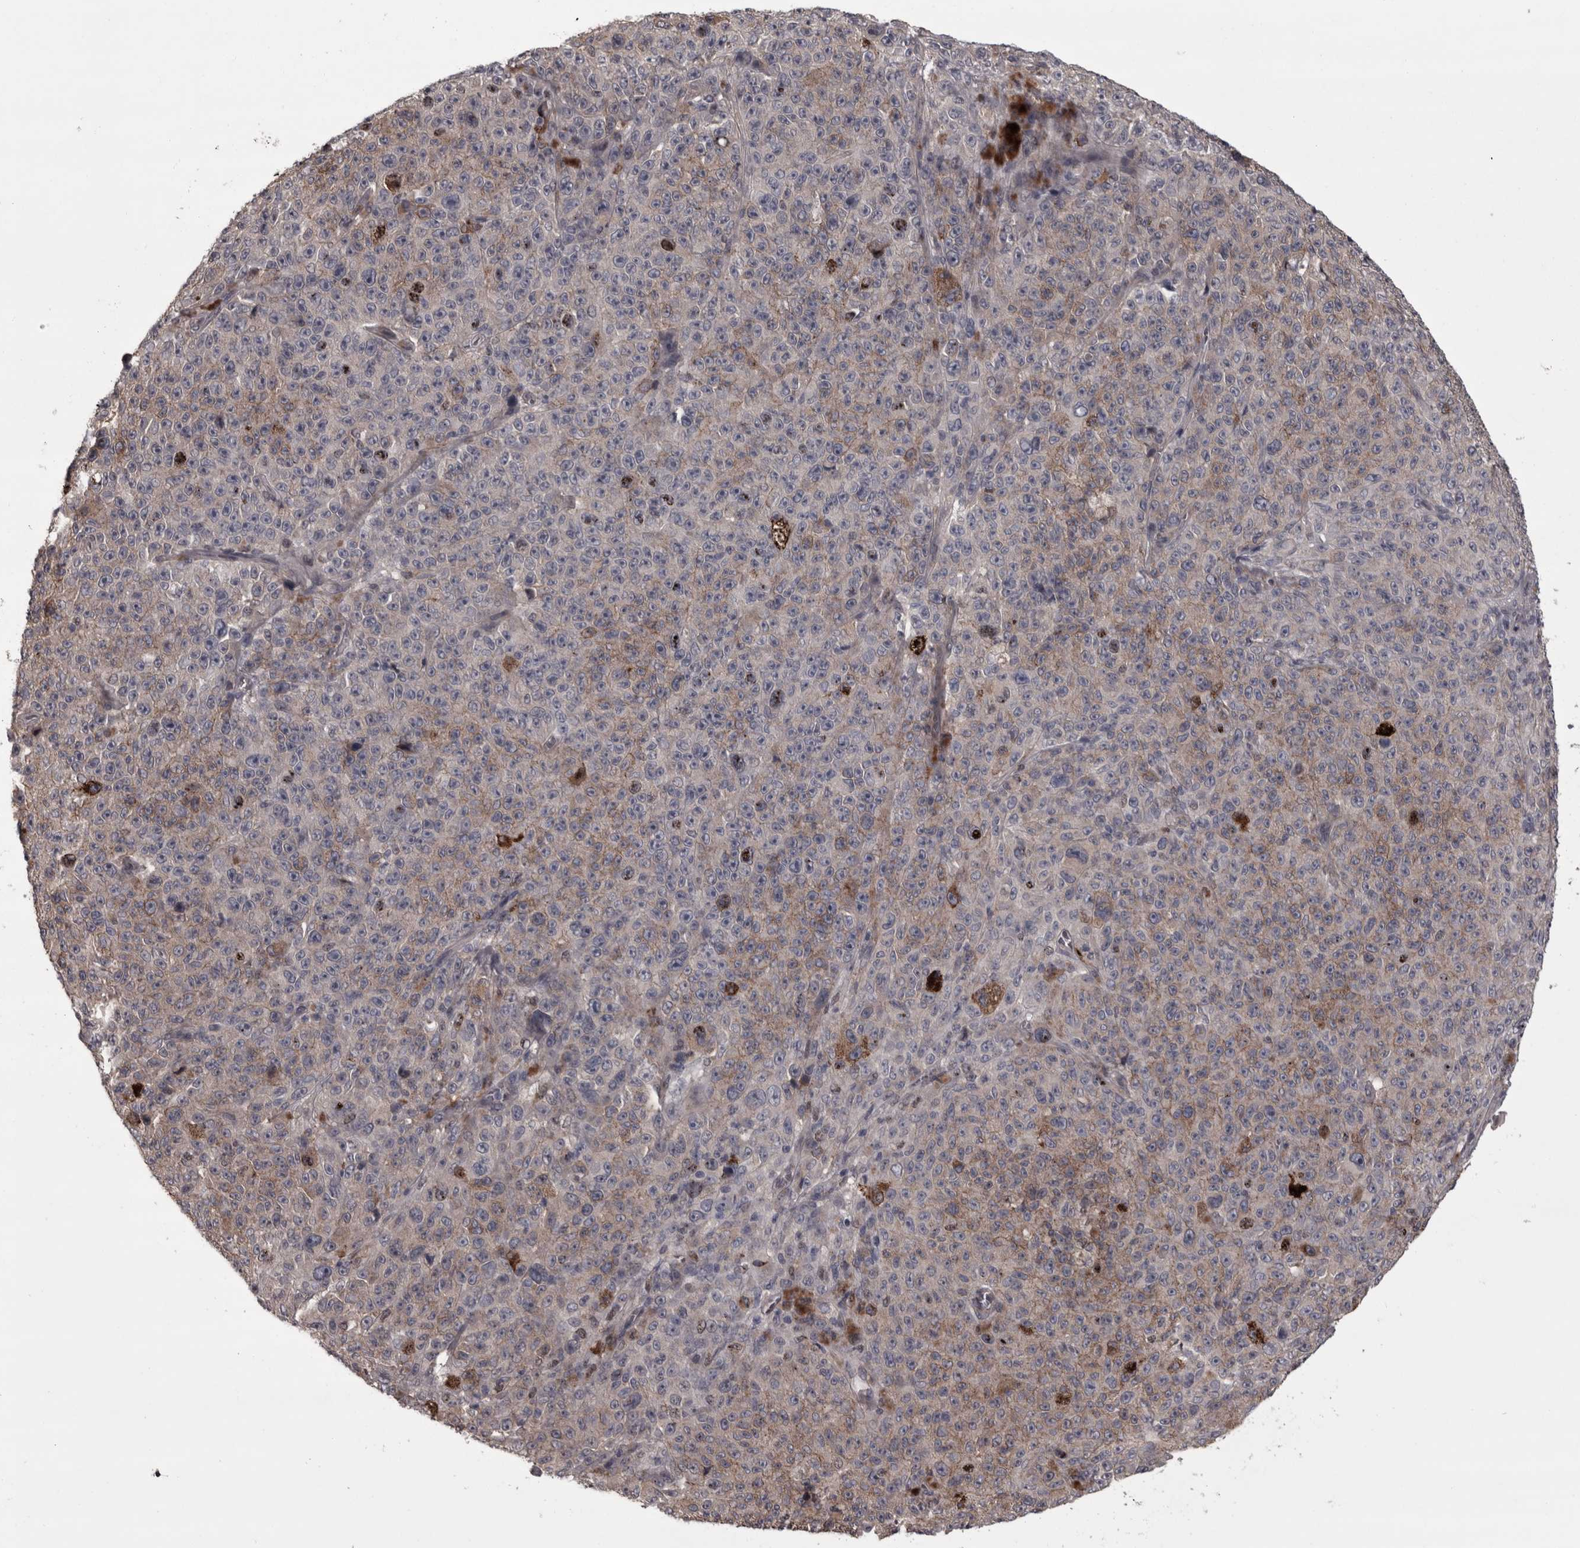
{"staining": {"intensity": "weak", "quantity": "25%-75%", "location": "cytoplasmic/membranous"}, "tissue": "melanoma", "cell_type": "Tumor cells", "image_type": "cancer", "snomed": [{"axis": "morphology", "description": "Malignant melanoma, NOS"}, {"axis": "topography", "description": "Skin"}], "caption": "Weak cytoplasmic/membranous staining for a protein is appreciated in about 25%-75% of tumor cells of melanoma using immunohistochemistry.", "gene": "PCDH17", "patient": {"sex": "female", "age": 82}}